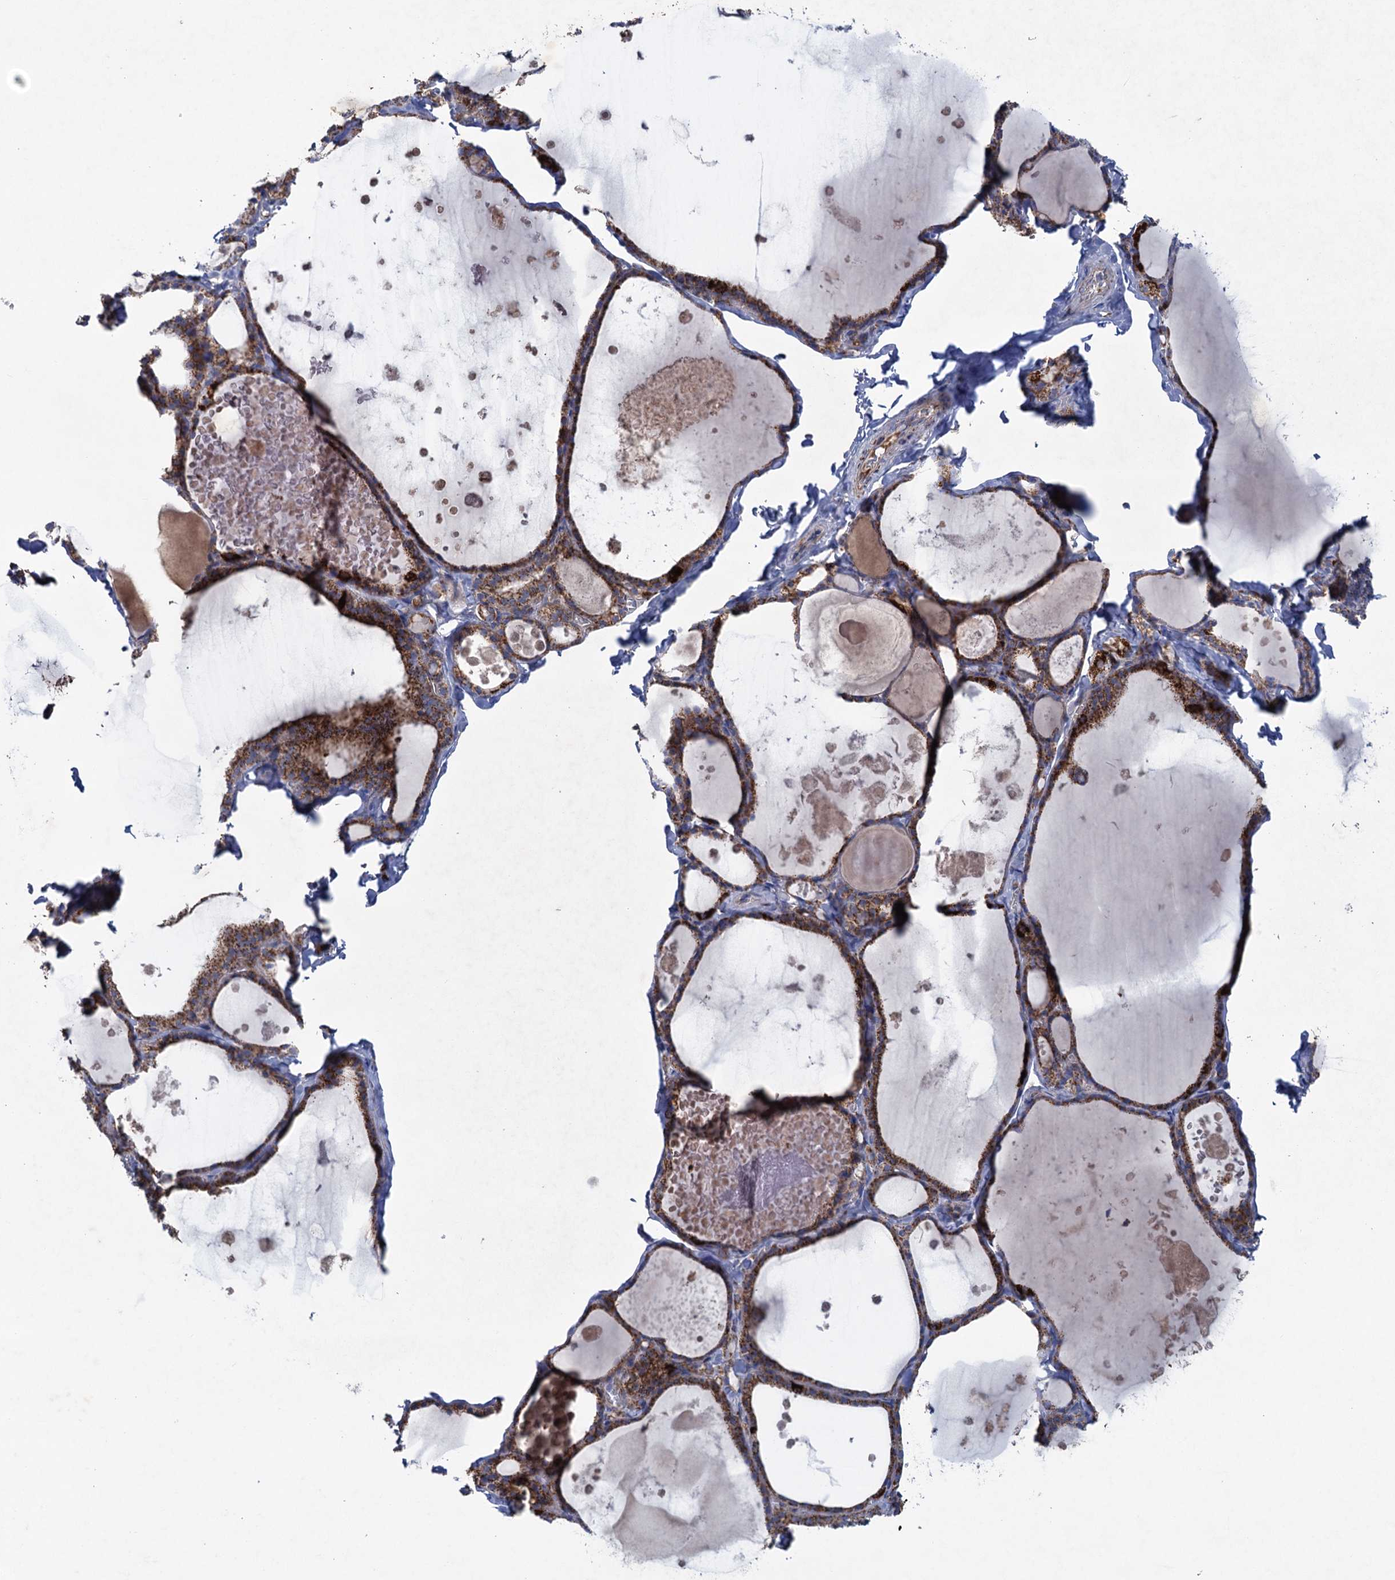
{"staining": {"intensity": "strong", "quantity": ">75%", "location": "cytoplasmic/membranous"}, "tissue": "thyroid gland", "cell_type": "Glandular cells", "image_type": "normal", "snomed": [{"axis": "morphology", "description": "Normal tissue, NOS"}, {"axis": "topography", "description": "Thyroid gland"}], "caption": "DAB immunohistochemical staining of benign human thyroid gland reveals strong cytoplasmic/membranous protein staining in approximately >75% of glandular cells. (Stains: DAB (3,3'-diaminobenzidine) in brown, nuclei in blue, Microscopy: brightfield microscopy at high magnification).", "gene": "GTPBP3", "patient": {"sex": "male", "age": 56}}